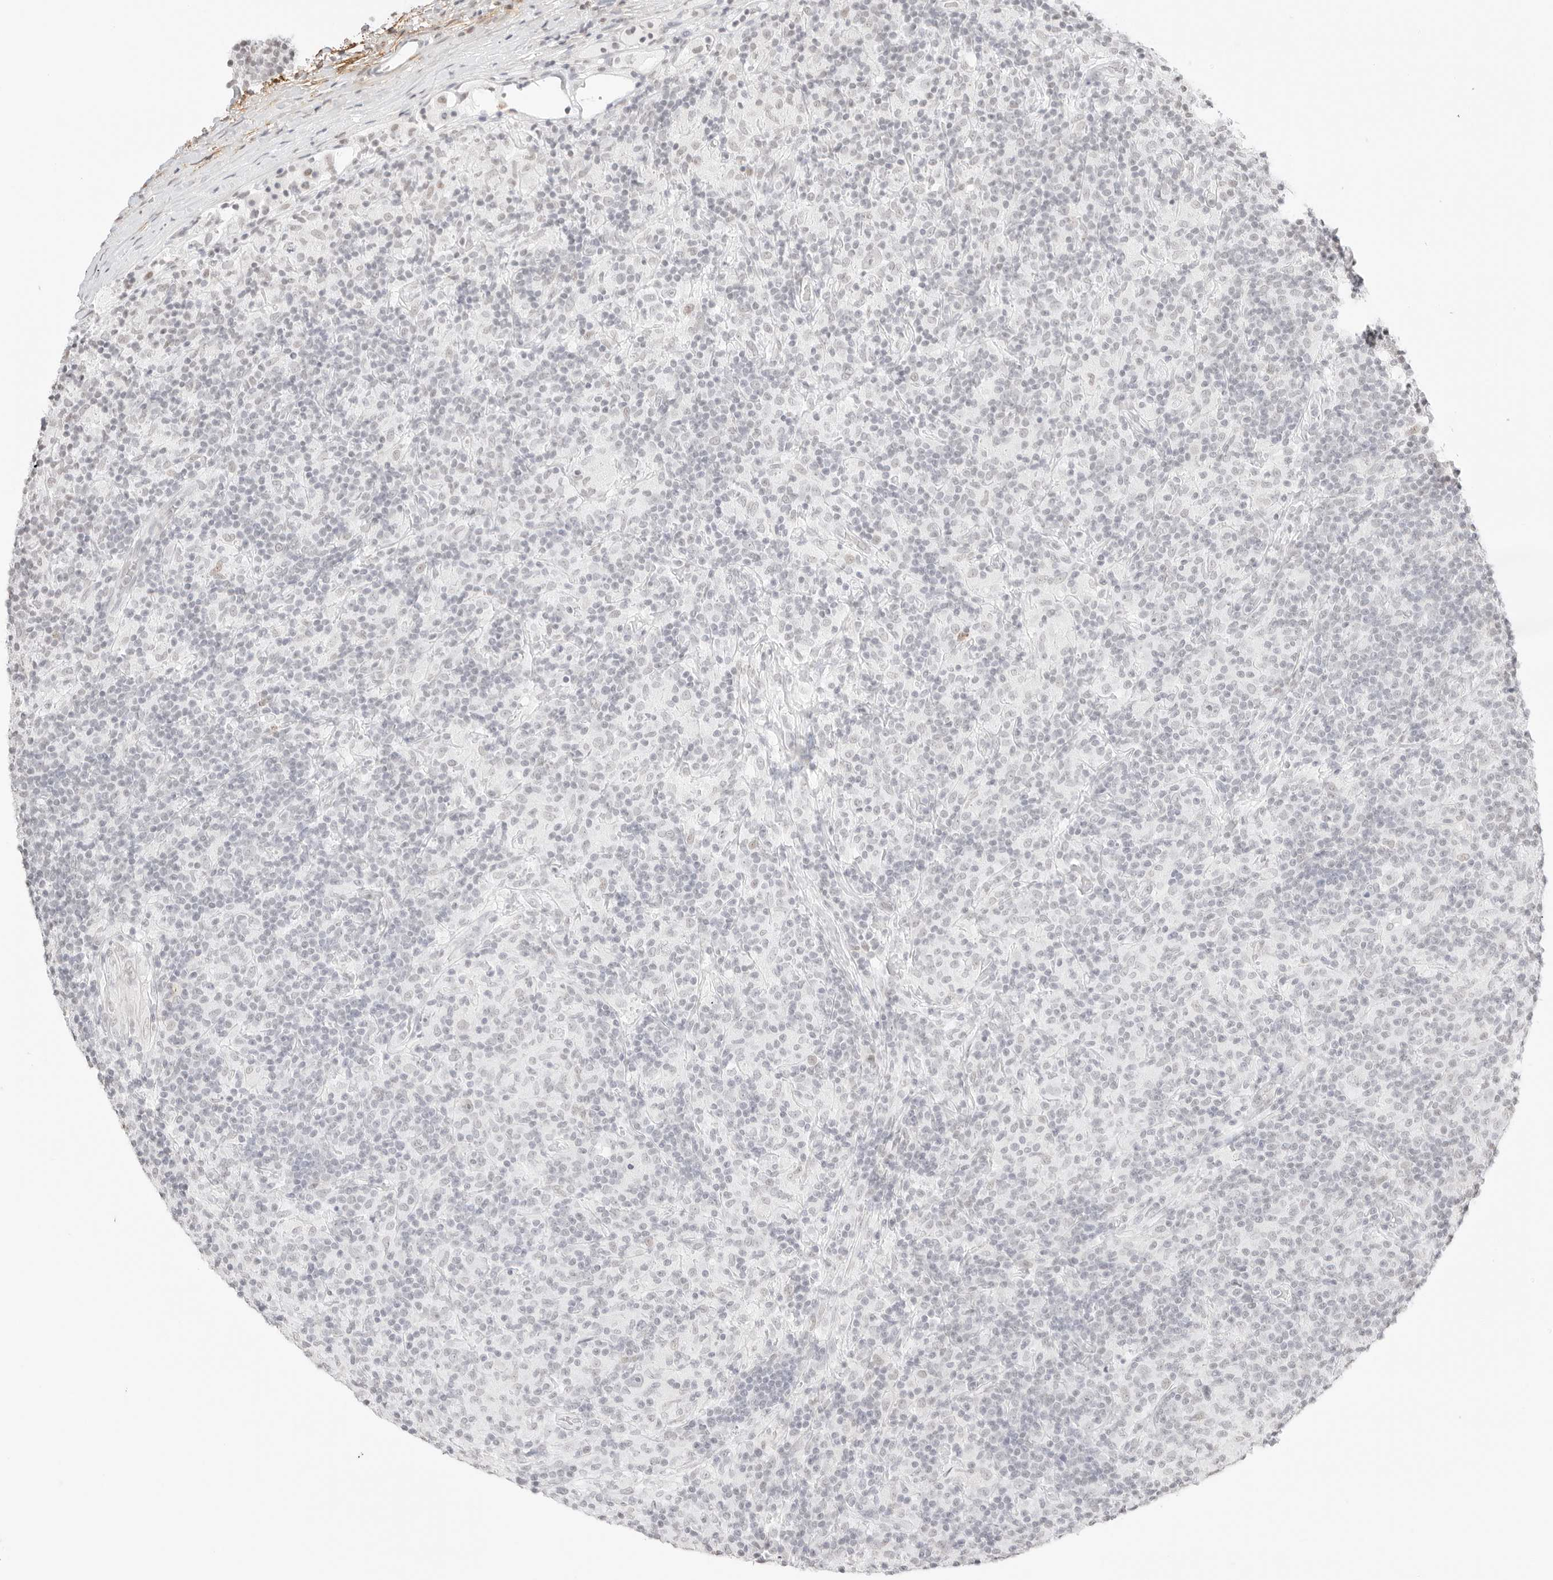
{"staining": {"intensity": "negative", "quantity": "none", "location": "none"}, "tissue": "lymphoma", "cell_type": "Tumor cells", "image_type": "cancer", "snomed": [{"axis": "morphology", "description": "Hodgkin's disease, NOS"}, {"axis": "topography", "description": "Lymph node"}], "caption": "Immunohistochemical staining of lymphoma exhibits no significant staining in tumor cells.", "gene": "FBLN5", "patient": {"sex": "male", "age": 70}}